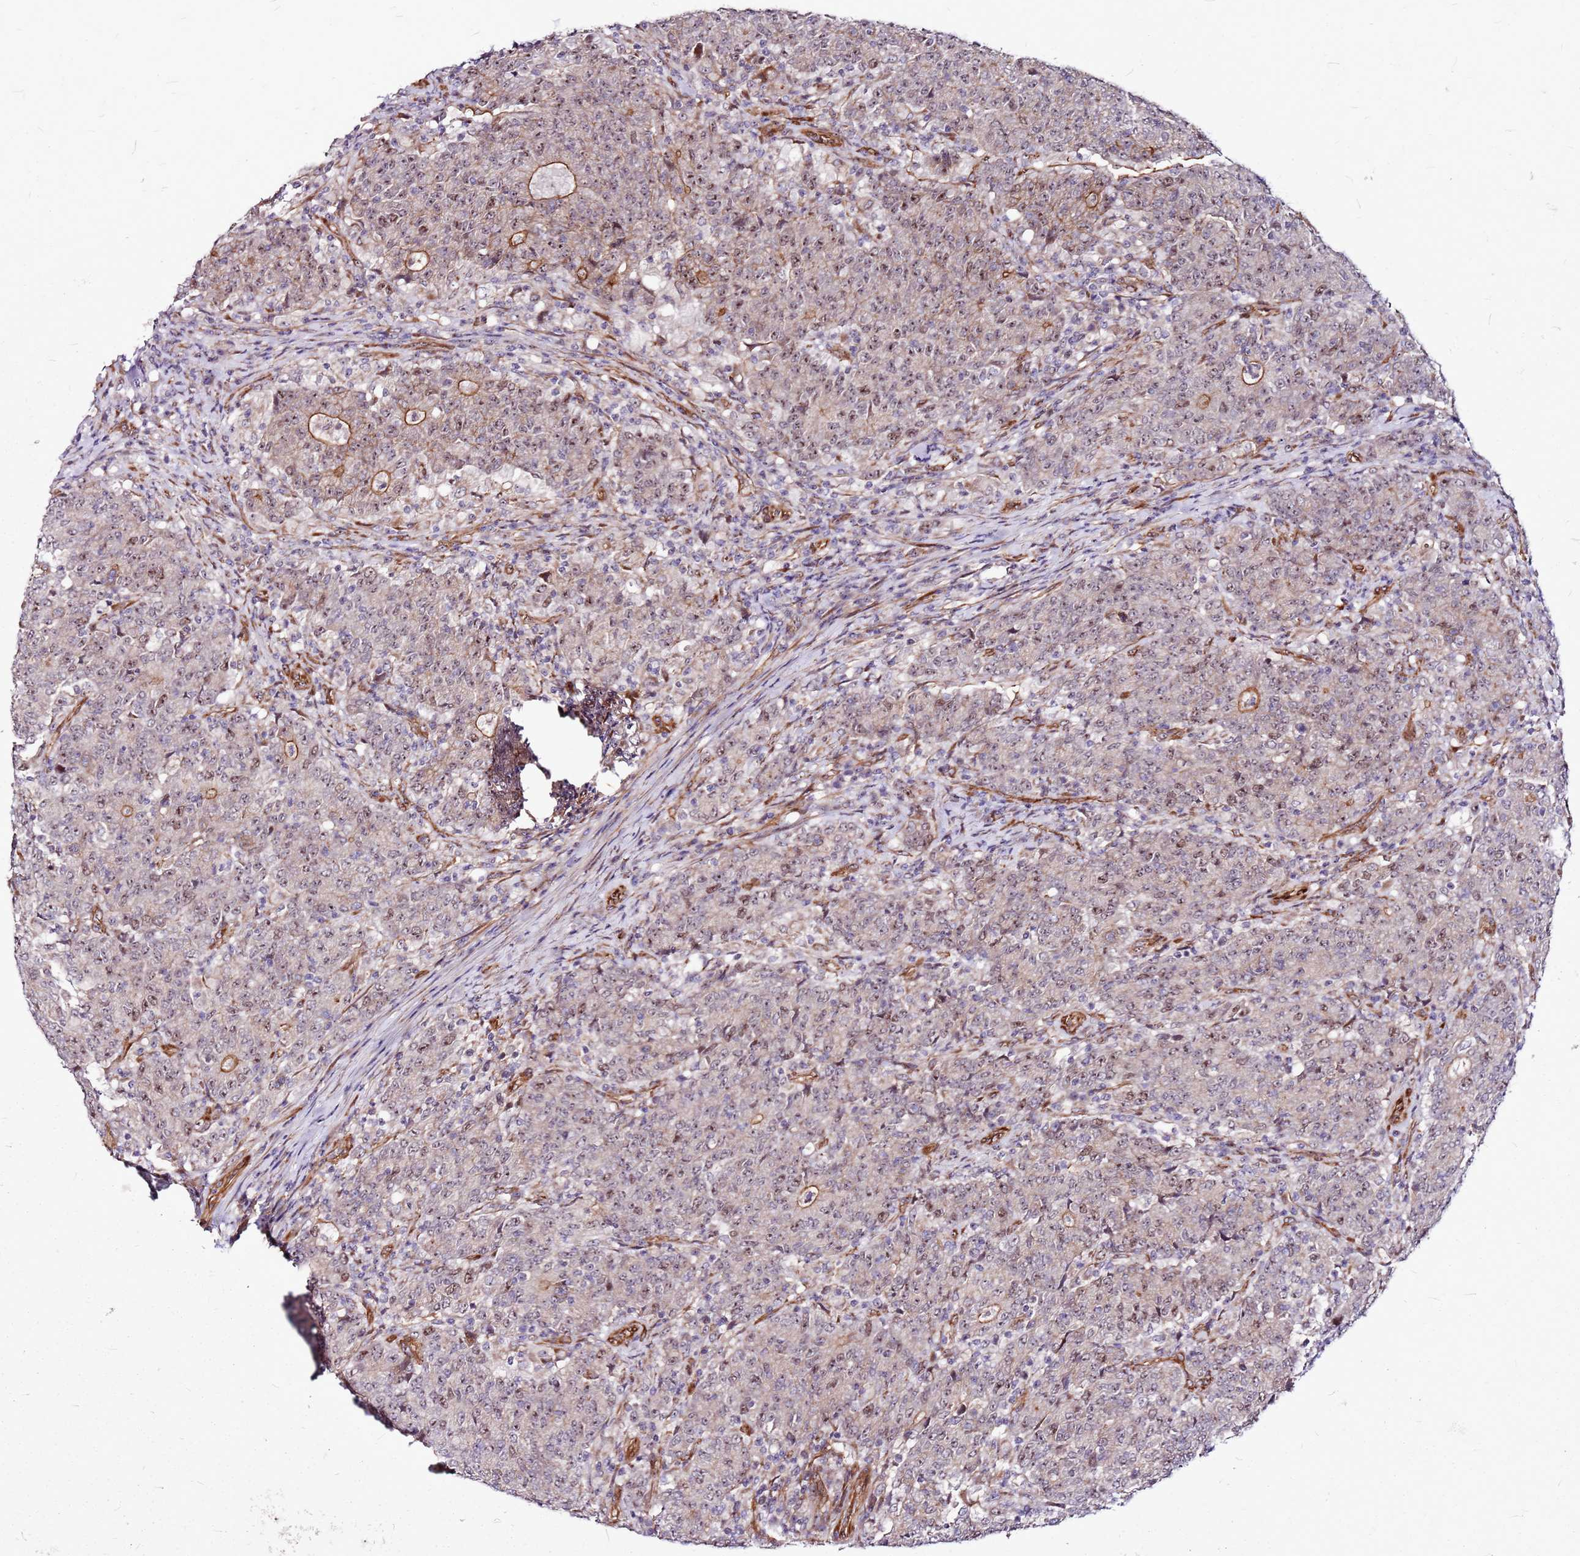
{"staining": {"intensity": "moderate", "quantity": "<25%", "location": "cytoplasmic/membranous,nuclear"}, "tissue": "colorectal cancer", "cell_type": "Tumor cells", "image_type": "cancer", "snomed": [{"axis": "morphology", "description": "Adenocarcinoma, NOS"}, {"axis": "topography", "description": "Colon"}], "caption": "This is an image of IHC staining of colorectal adenocarcinoma, which shows moderate staining in the cytoplasmic/membranous and nuclear of tumor cells.", "gene": "TOPAZ1", "patient": {"sex": "female", "age": 75}}